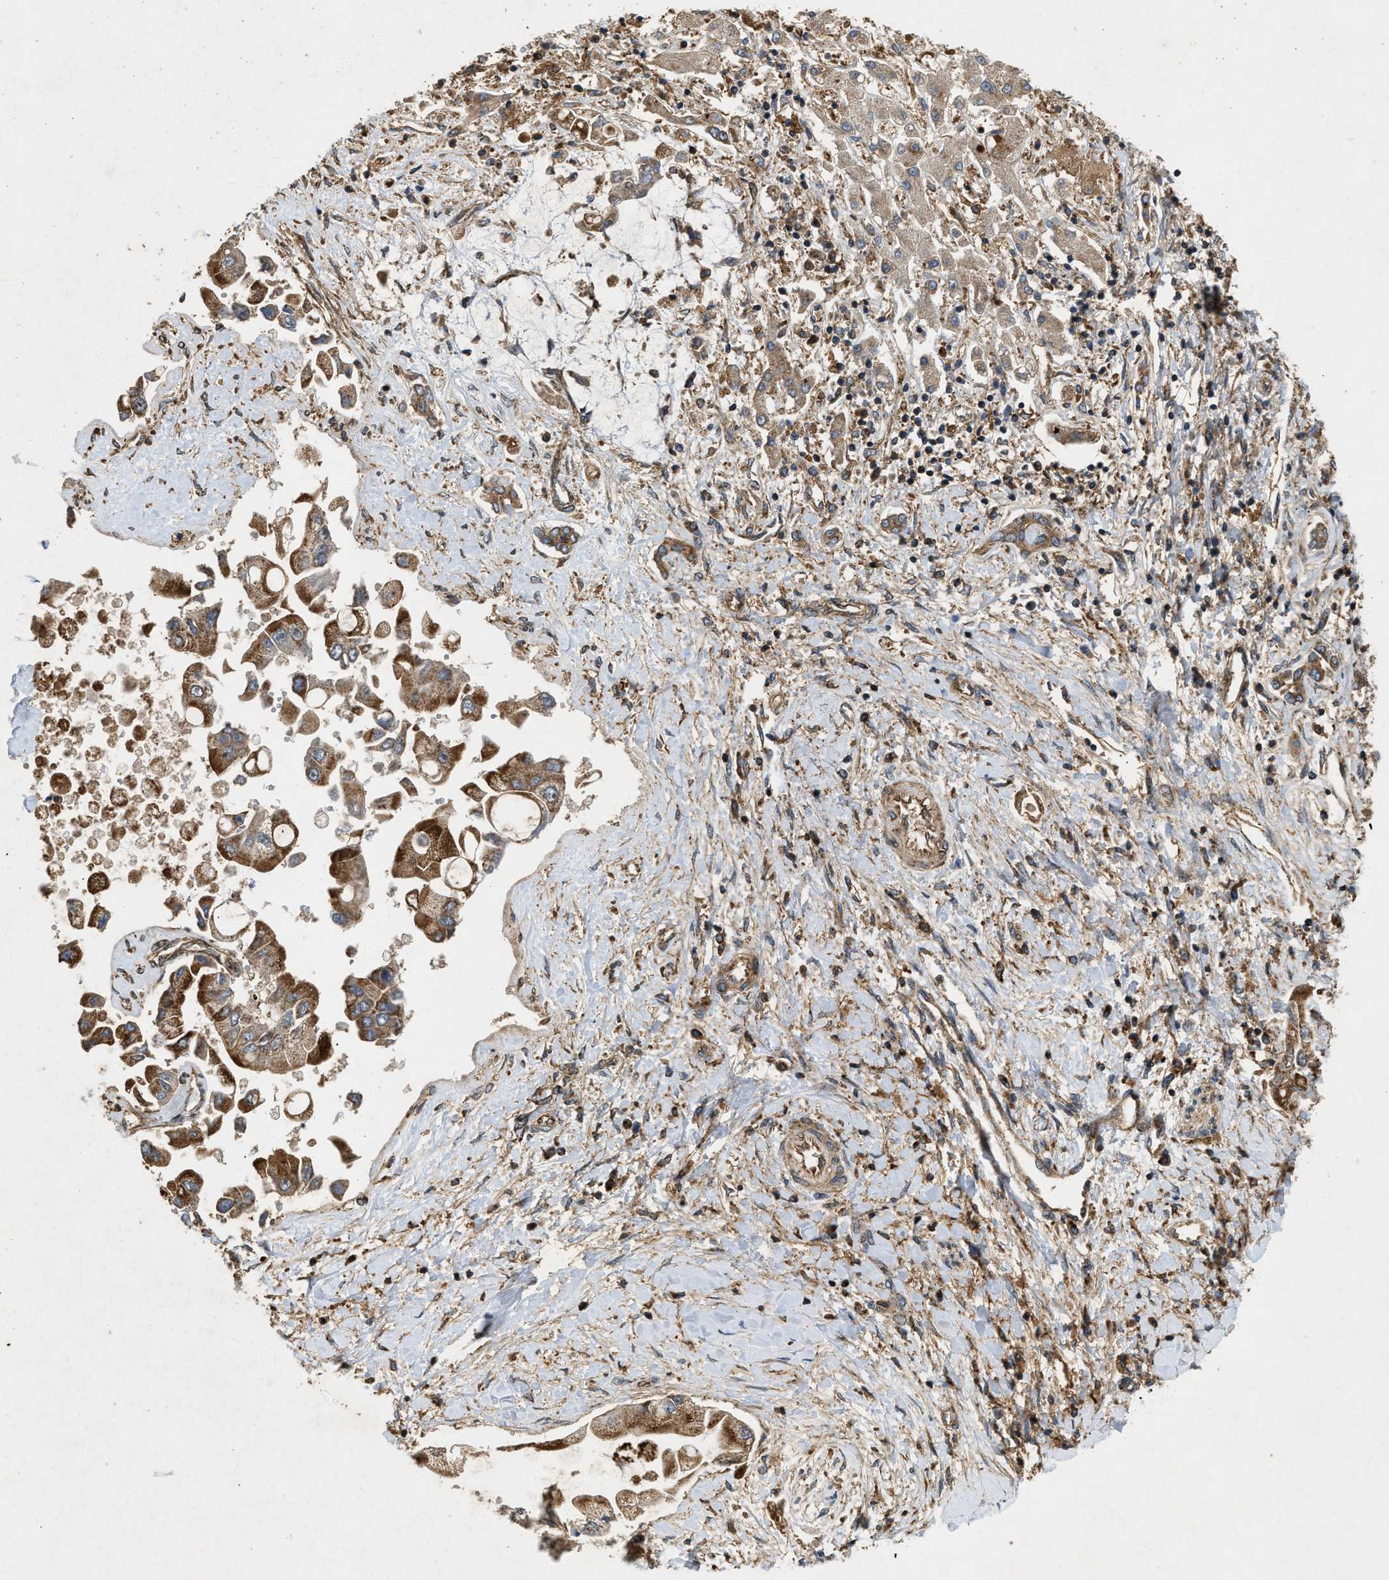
{"staining": {"intensity": "strong", "quantity": ">75%", "location": "cytoplasmic/membranous"}, "tissue": "liver cancer", "cell_type": "Tumor cells", "image_type": "cancer", "snomed": [{"axis": "morphology", "description": "Cholangiocarcinoma"}, {"axis": "topography", "description": "Liver"}], "caption": "Immunohistochemistry (IHC) (DAB) staining of liver cholangiocarcinoma shows strong cytoplasmic/membranous protein positivity in about >75% of tumor cells. Immunohistochemistry stains the protein of interest in brown and the nuclei are stained blue.", "gene": "GNB4", "patient": {"sex": "male", "age": 50}}